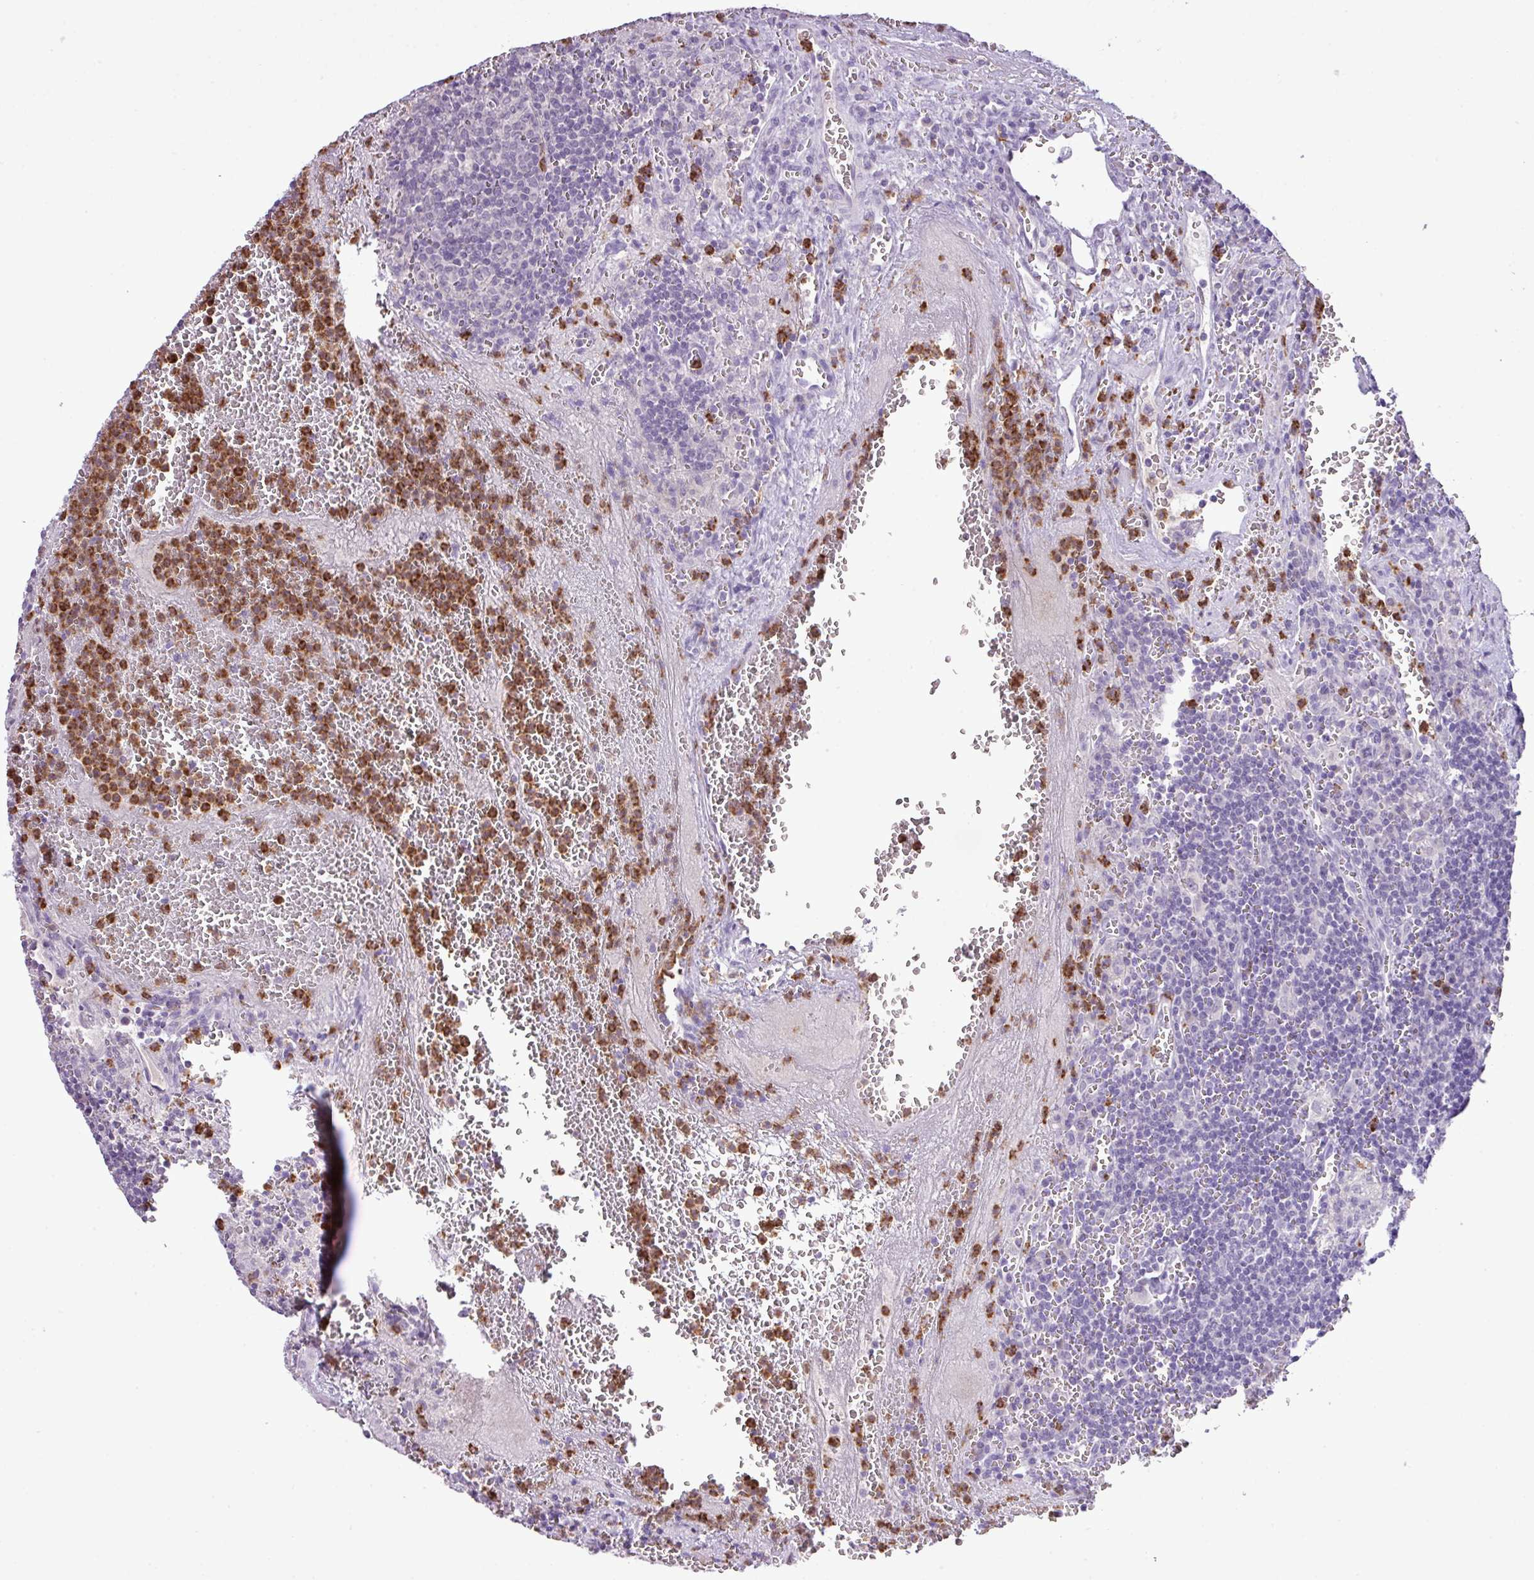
{"staining": {"intensity": "negative", "quantity": "none", "location": "none"}, "tissue": "lymph node", "cell_type": "Germinal center cells", "image_type": "normal", "snomed": [{"axis": "morphology", "description": "Normal tissue, NOS"}, {"axis": "topography", "description": "Lymph node"}], "caption": "Immunohistochemistry (IHC) of normal lymph node shows no expression in germinal center cells. (DAB IHC with hematoxylin counter stain).", "gene": "HTR3E", "patient": {"sex": "male", "age": 50}}